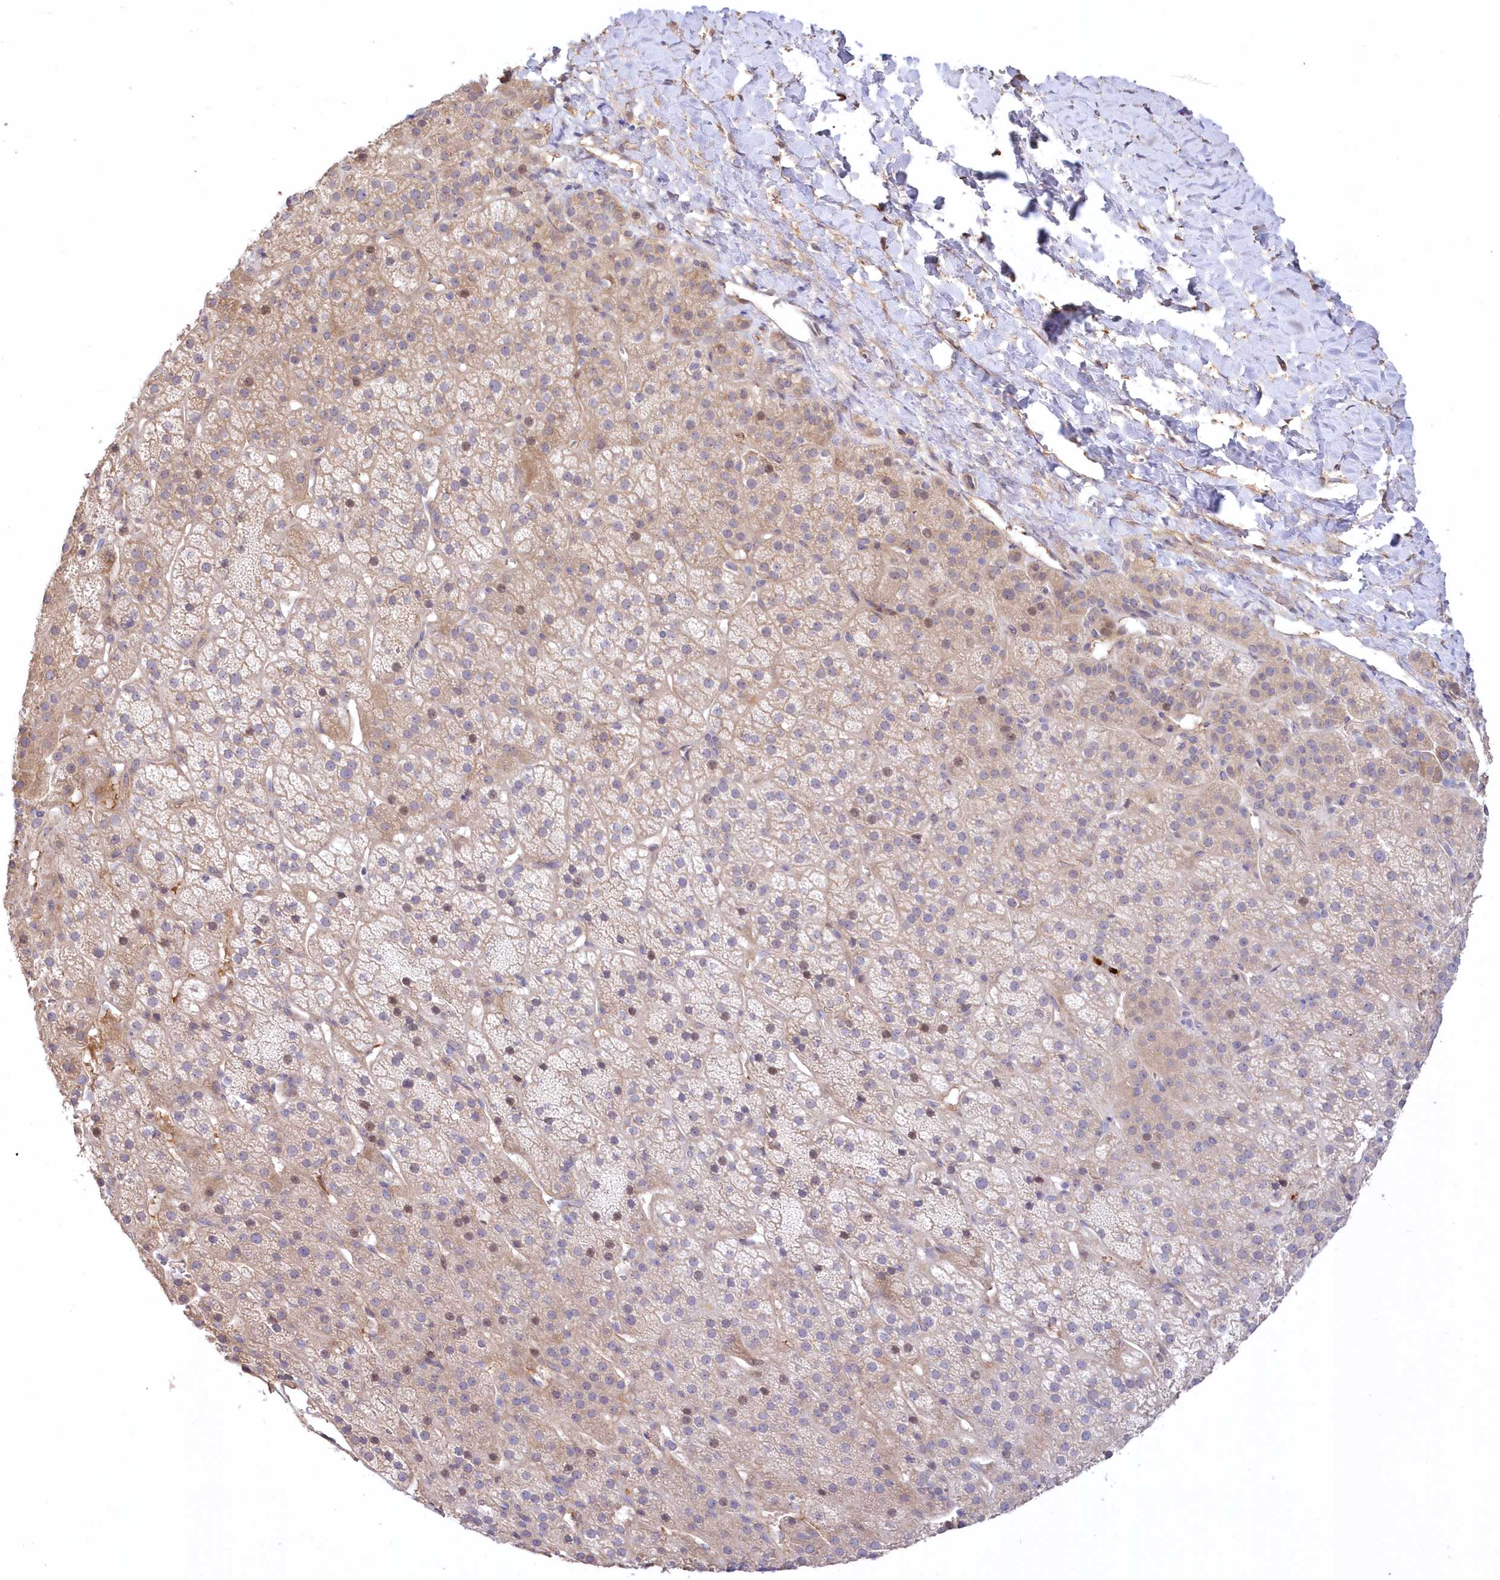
{"staining": {"intensity": "weak", "quantity": ">75%", "location": "cytoplasmic/membranous,nuclear"}, "tissue": "adrenal gland", "cell_type": "Glandular cells", "image_type": "normal", "snomed": [{"axis": "morphology", "description": "Normal tissue, NOS"}, {"axis": "topography", "description": "Adrenal gland"}], "caption": "Immunohistochemical staining of benign human adrenal gland displays >75% levels of weak cytoplasmic/membranous,nuclear protein positivity in about >75% of glandular cells. (DAB (3,3'-diaminobenzidine) IHC with brightfield microscopy, high magnification).", "gene": "WBP1L", "patient": {"sex": "female", "age": 57}}